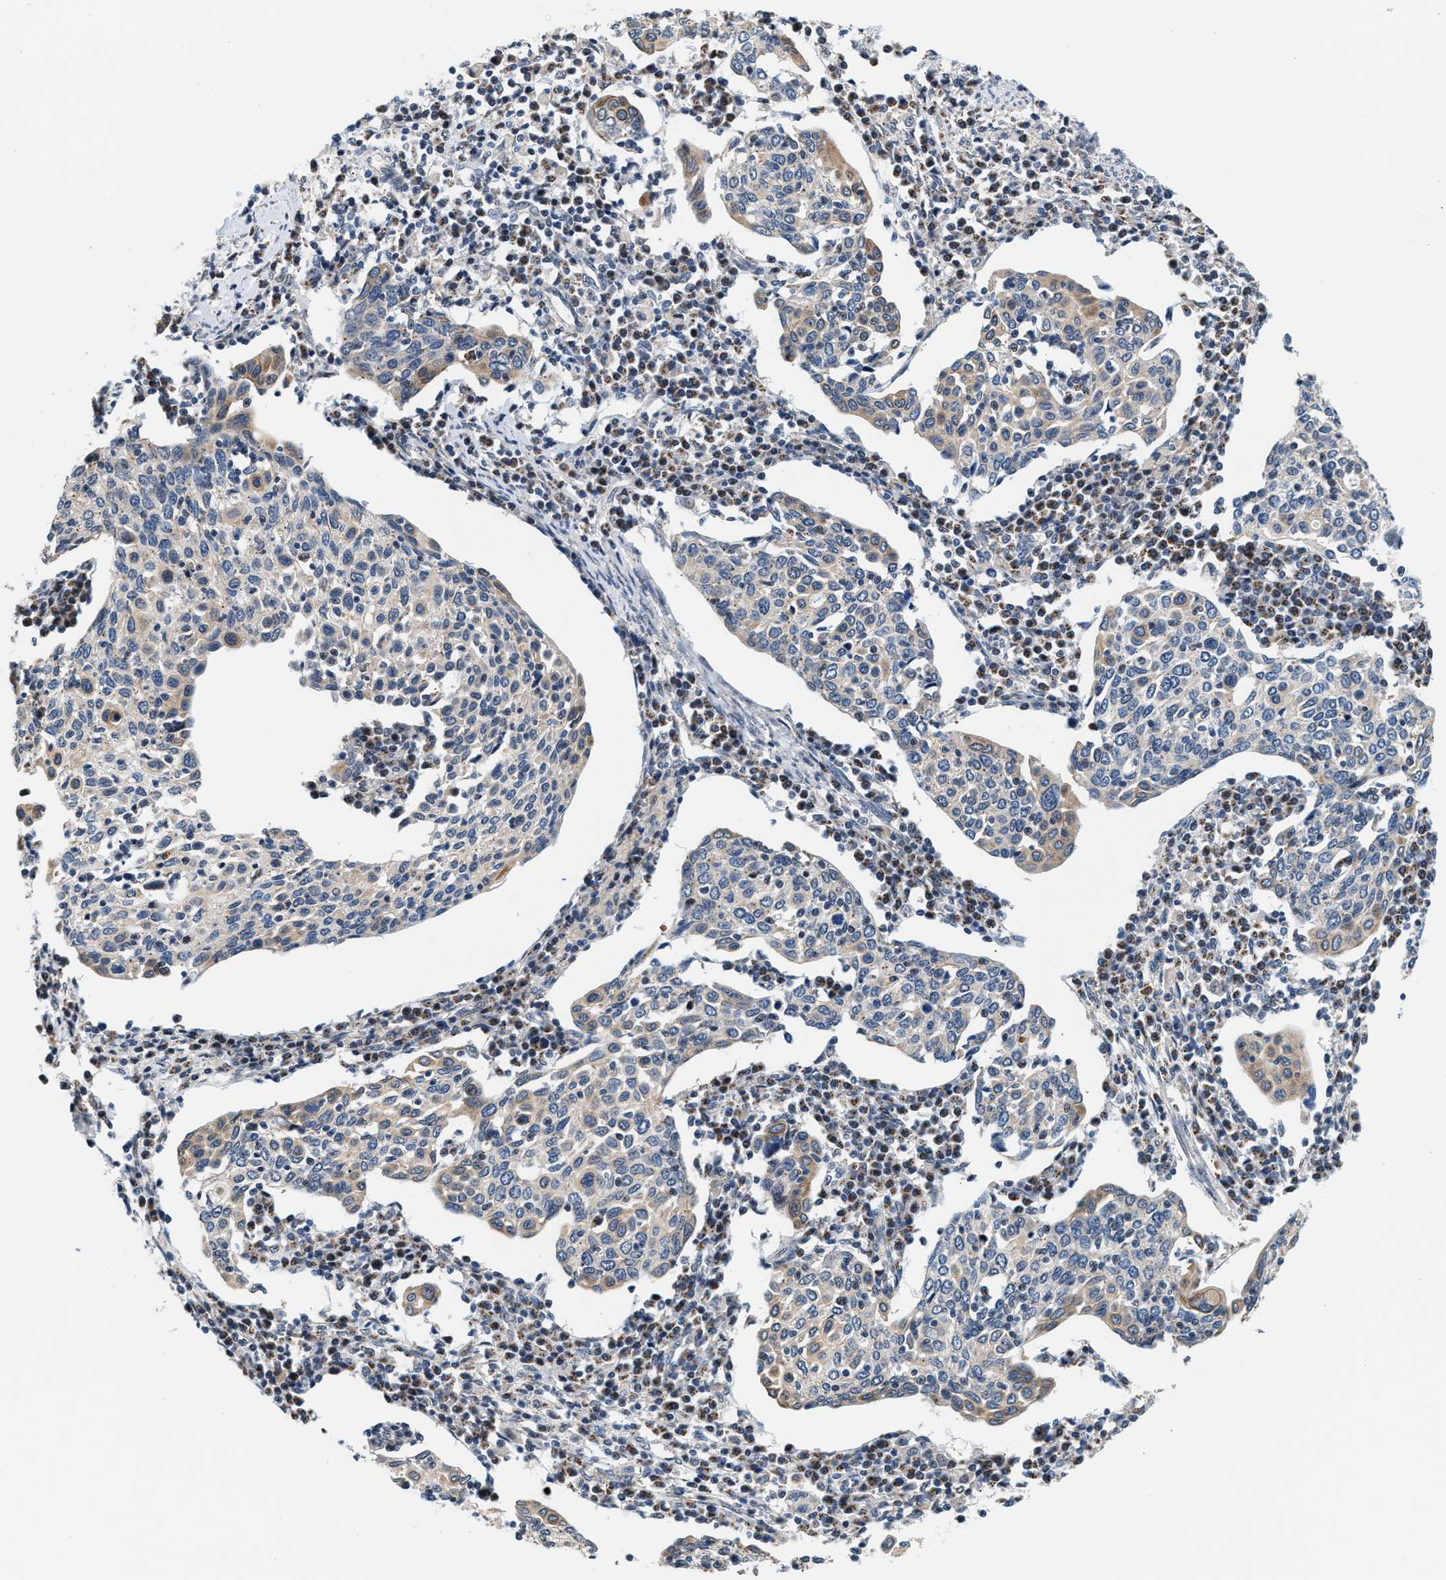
{"staining": {"intensity": "moderate", "quantity": "<25%", "location": "nuclear"}, "tissue": "cervical cancer", "cell_type": "Tumor cells", "image_type": "cancer", "snomed": [{"axis": "morphology", "description": "Squamous cell carcinoma, NOS"}, {"axis": "topography", "description": "Cervix"}], "caption": "This image exhibits immunohistochemistry staining of squamous cell carcinoma (cervical), with low moderate nuclear staining in about <25% of tumor cells.", "gene": "KCNMB2", "patient": {"sex": "female", "age": 40}}